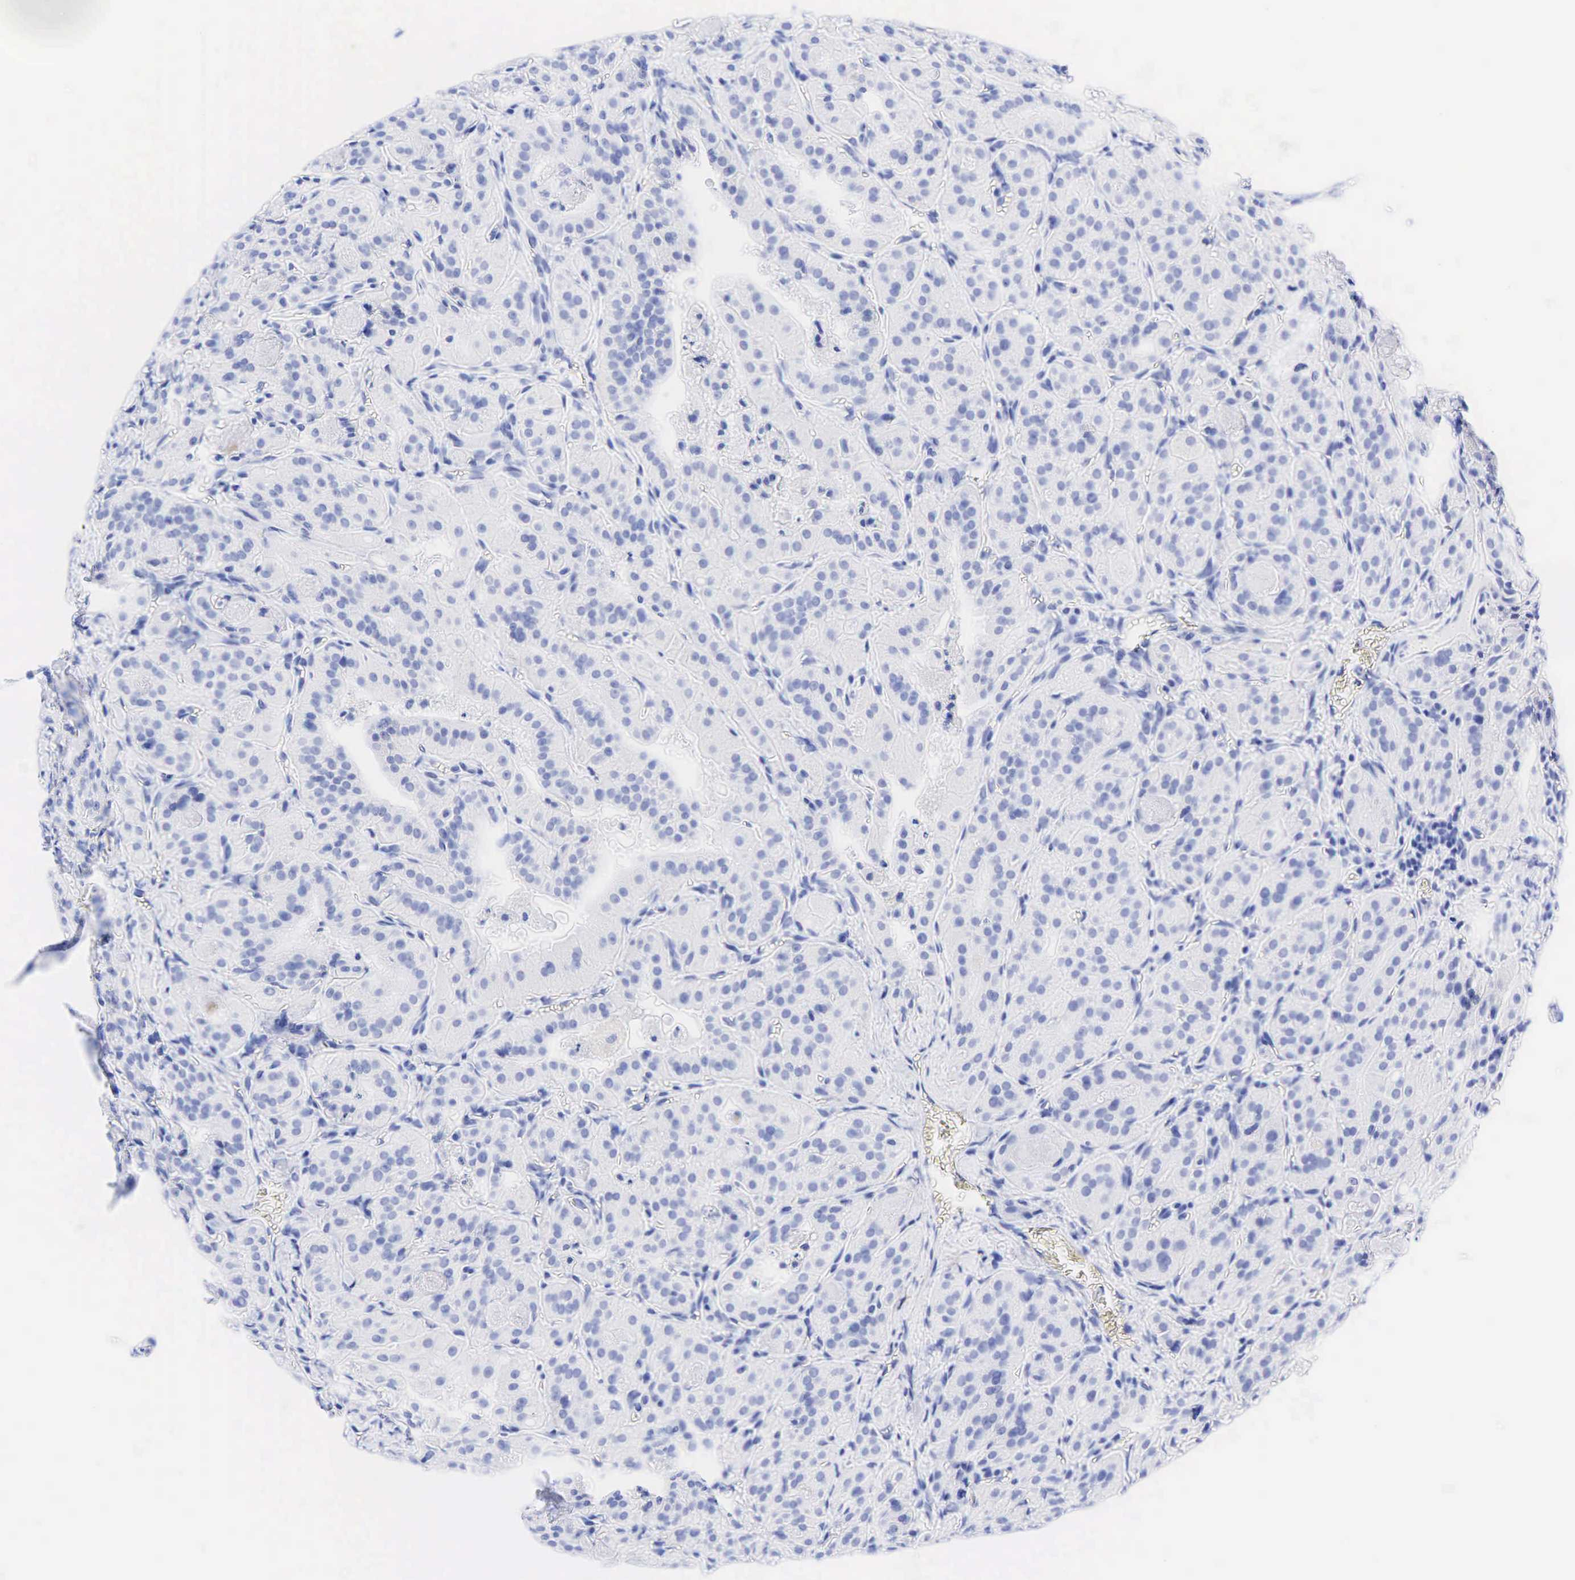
{"staining": {"intensity": "negative", "quantity": "none", "location": "none"}, "tissue": "thyroid cancer", "cell_type": "Tumor cells", "image_type": "cancer", "snomed": [{"axis": "morphology", "description": "Carcinoma, NOS"}, {"axis": "topography", "description": "Thyroid gland"}], "caption": "An IHC photomicrograph of thyroid carcinoma is shown. There is no staining in tumor cells of thyroid carcinoma.", "gene": "CHGA", "patient": {"sex": "male", "age": 76}}